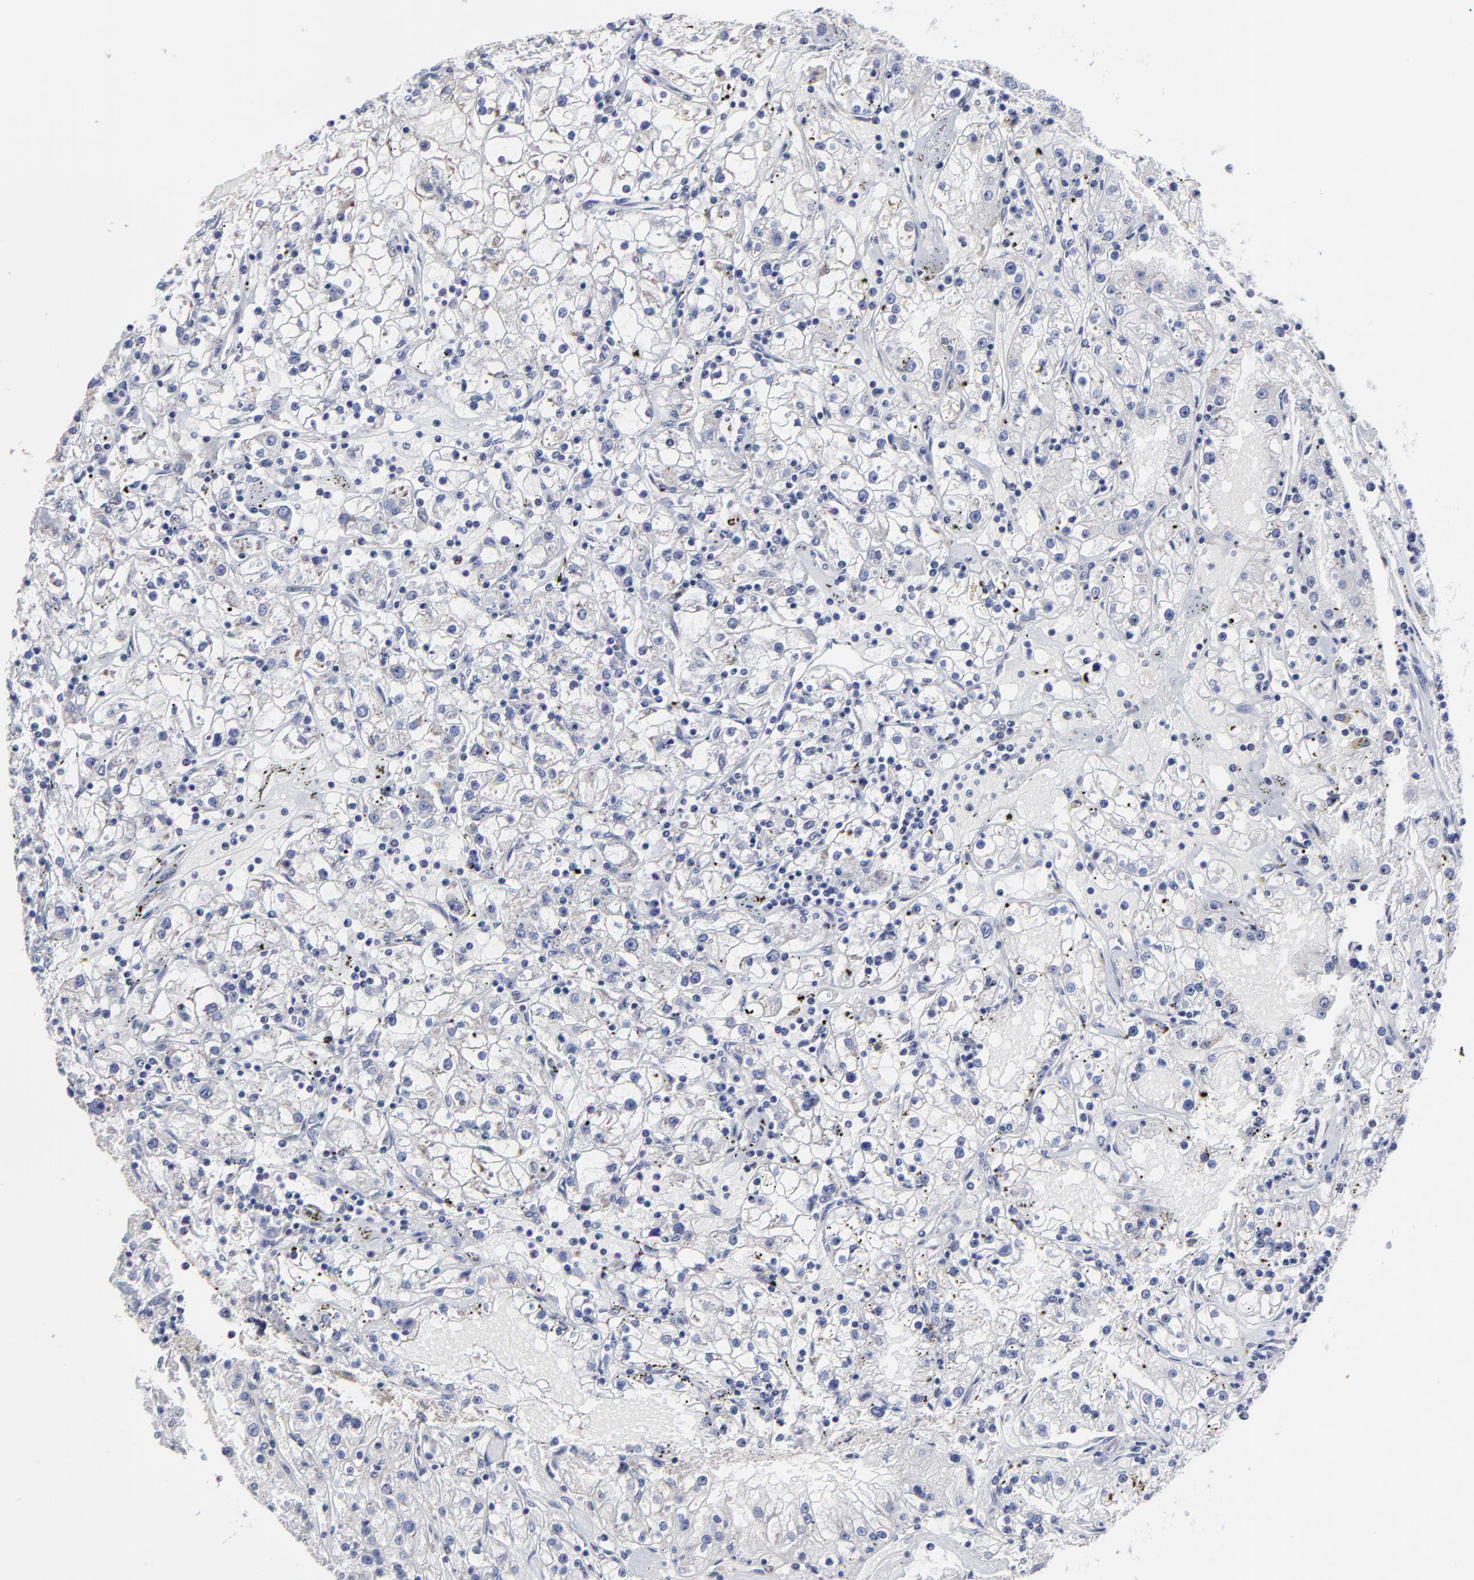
{"staining": {"intensity": "negative", "quantity": "none", "location": "none"}, "tissue": "renal cancer", "cell_type": "Tumor cells", "image_type": "cancer", "snomed": [{"axis": "morphology", "description": "Adenocarcinoma, NOS"}, {"axis": "topography", "description": "Kidney"}], "caption": "Renal cancer was stained to show a protein in brown. There is no significant positivity in tumor cells.", "gene": "CCT2", "patient": {"sex": "male", "age": 56}}